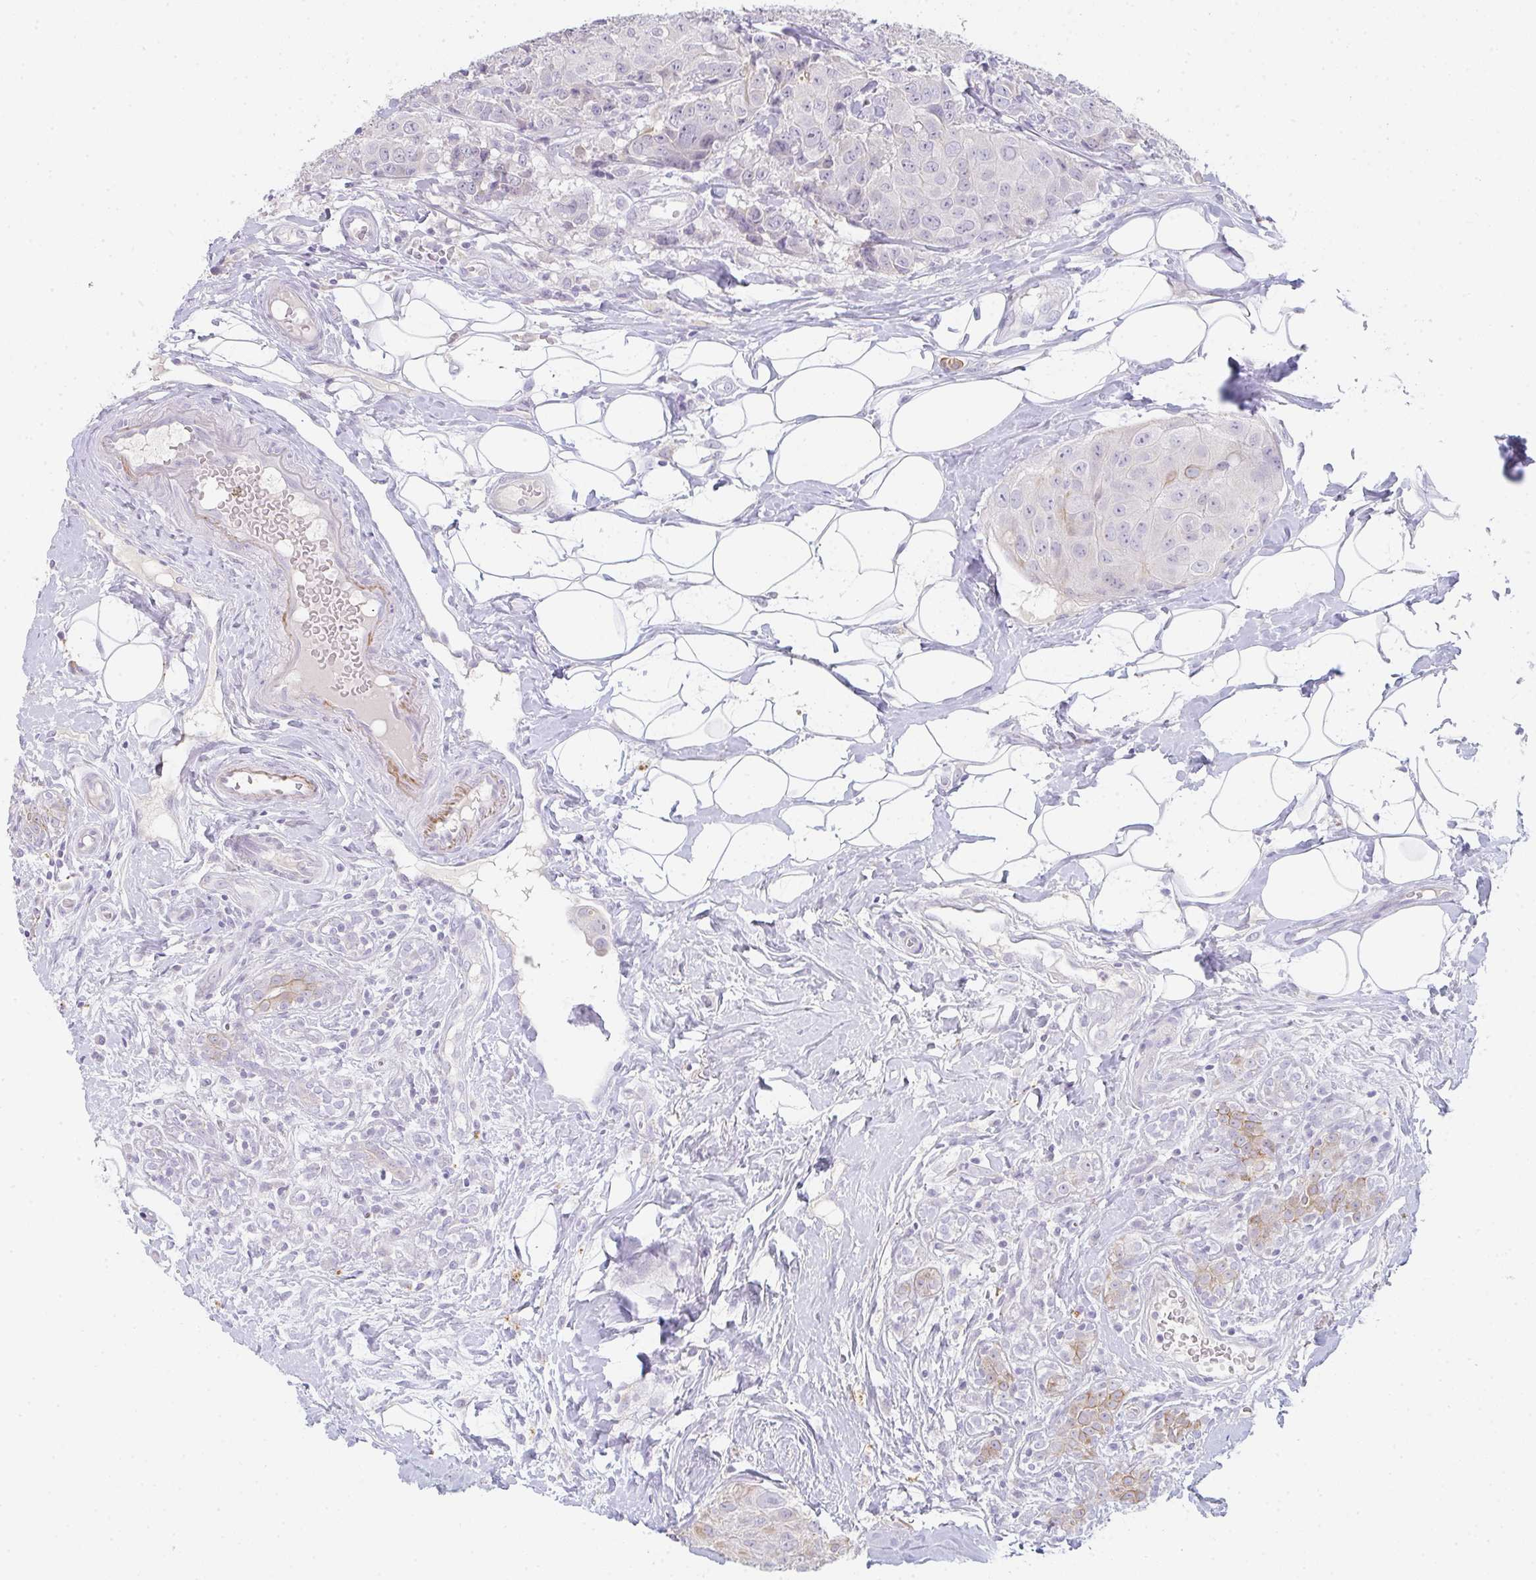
{"staining": {"intensity": "negative", "quantity": "none", "location": "none"}, "tissue": "breast cancer", "cell_type": "Tumor cells", "image_type": "cancer", "snomed": [{"axis": "morphology", "description": "Duct carcinoma"}, {"axis": "topography", "description": "Breast"}], "caption": "Immunohistochemistry (IHC) of human breast cancer exhibits no expression in tumor cells. (IHC, brightfield microscopy, high magnification).", "gene": "C1QTNF8", "patient": {"sex": "female", "age": 43}}